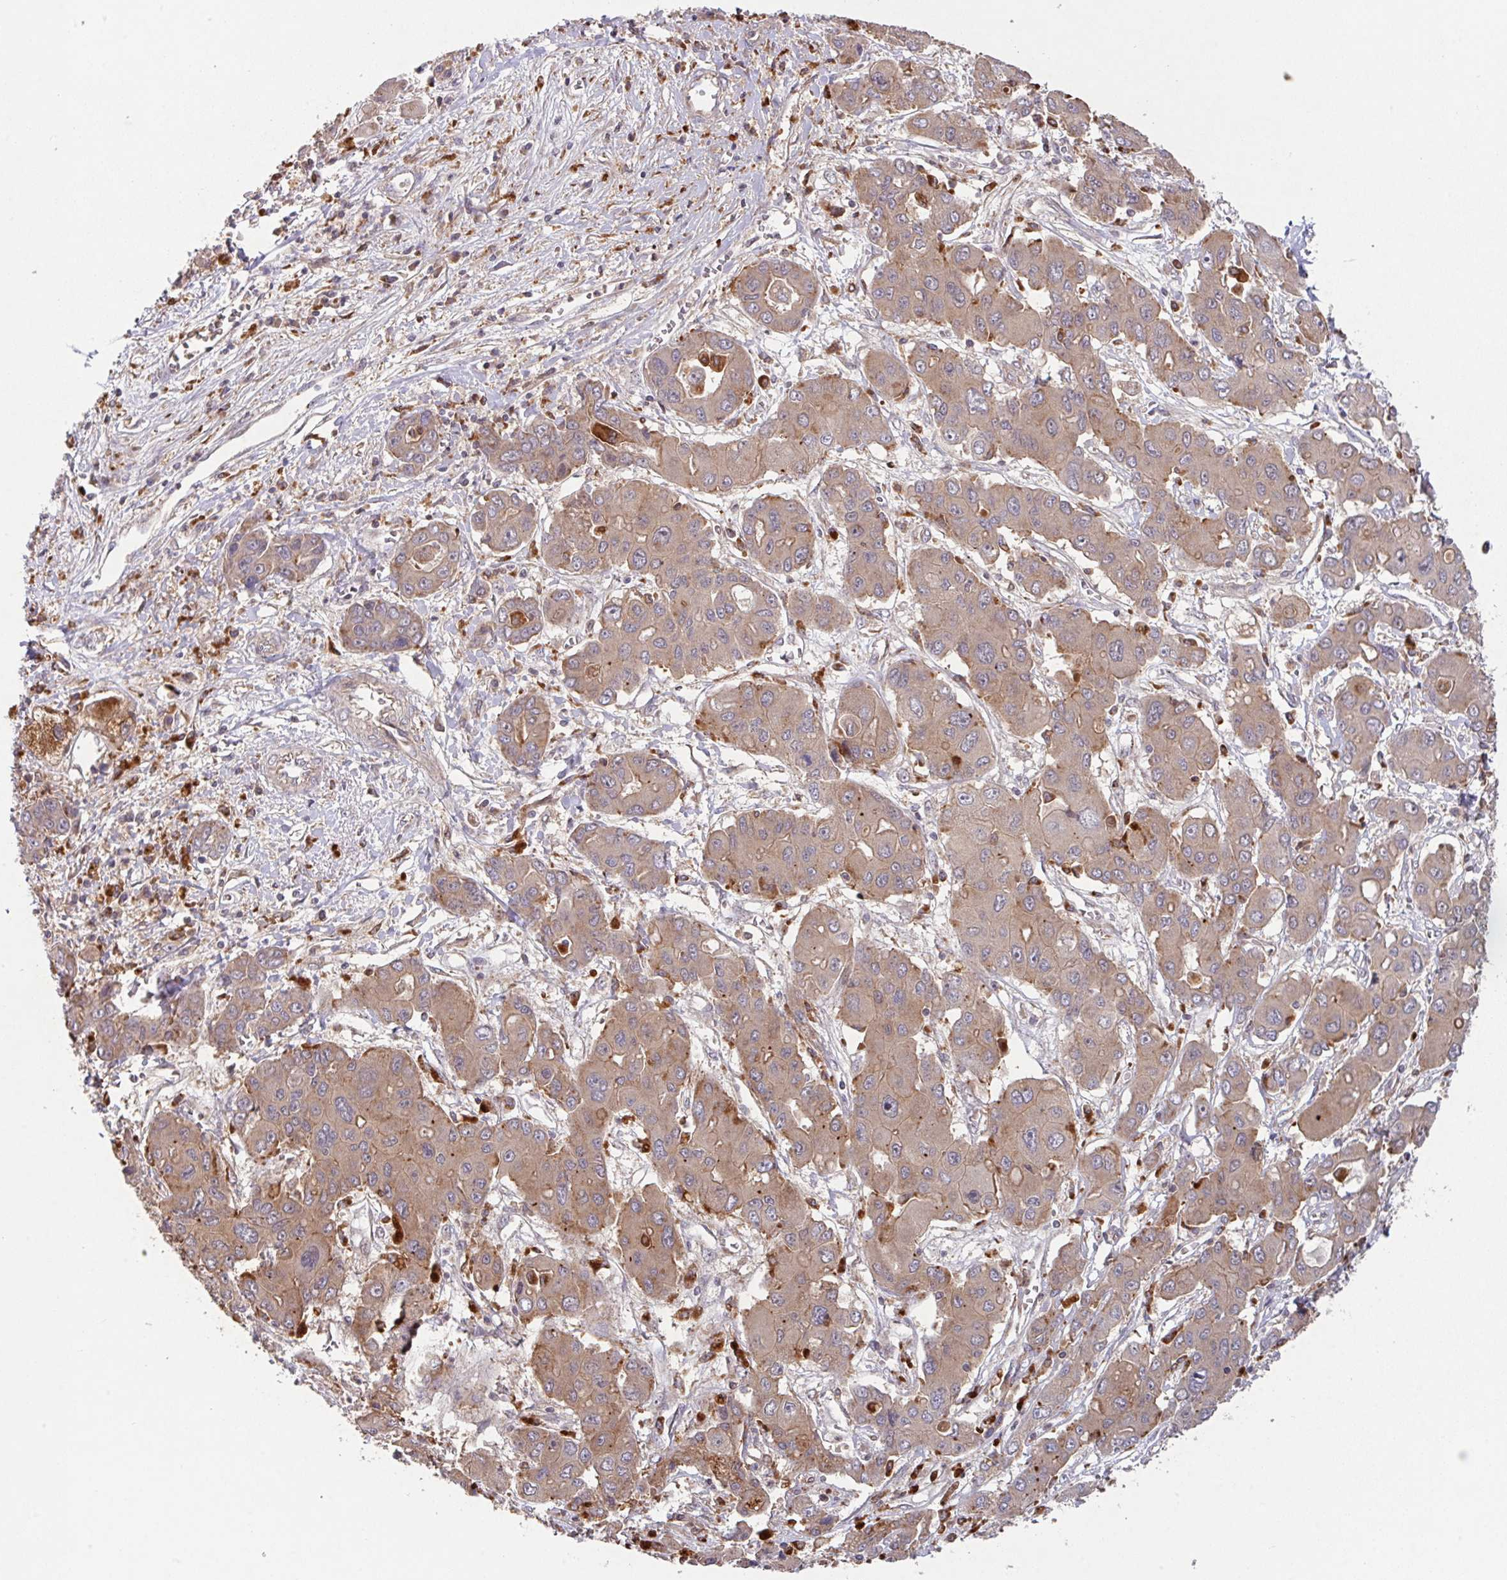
{"staining": {"intensity": "moderate", "quantity": "25%-75%", "location": "cytoplasmic/membranous"}, "tissue": "liver cancer", "cell_type": "Tumor cells", "image_type": "cancer", "snomed": [{"axis": "morphology", "description": "Cholangiocarcinoma"}, {"axis": "topography", "description": "Liver"}], "caption": "Human liver cancer stained with a brown dye demonstrates moderate cytoplasmic/membranous positive staining in about 25%-75% of tumor cells.", "gene": "TRIM14", "patient": {"sex": "male", "age": 67}}